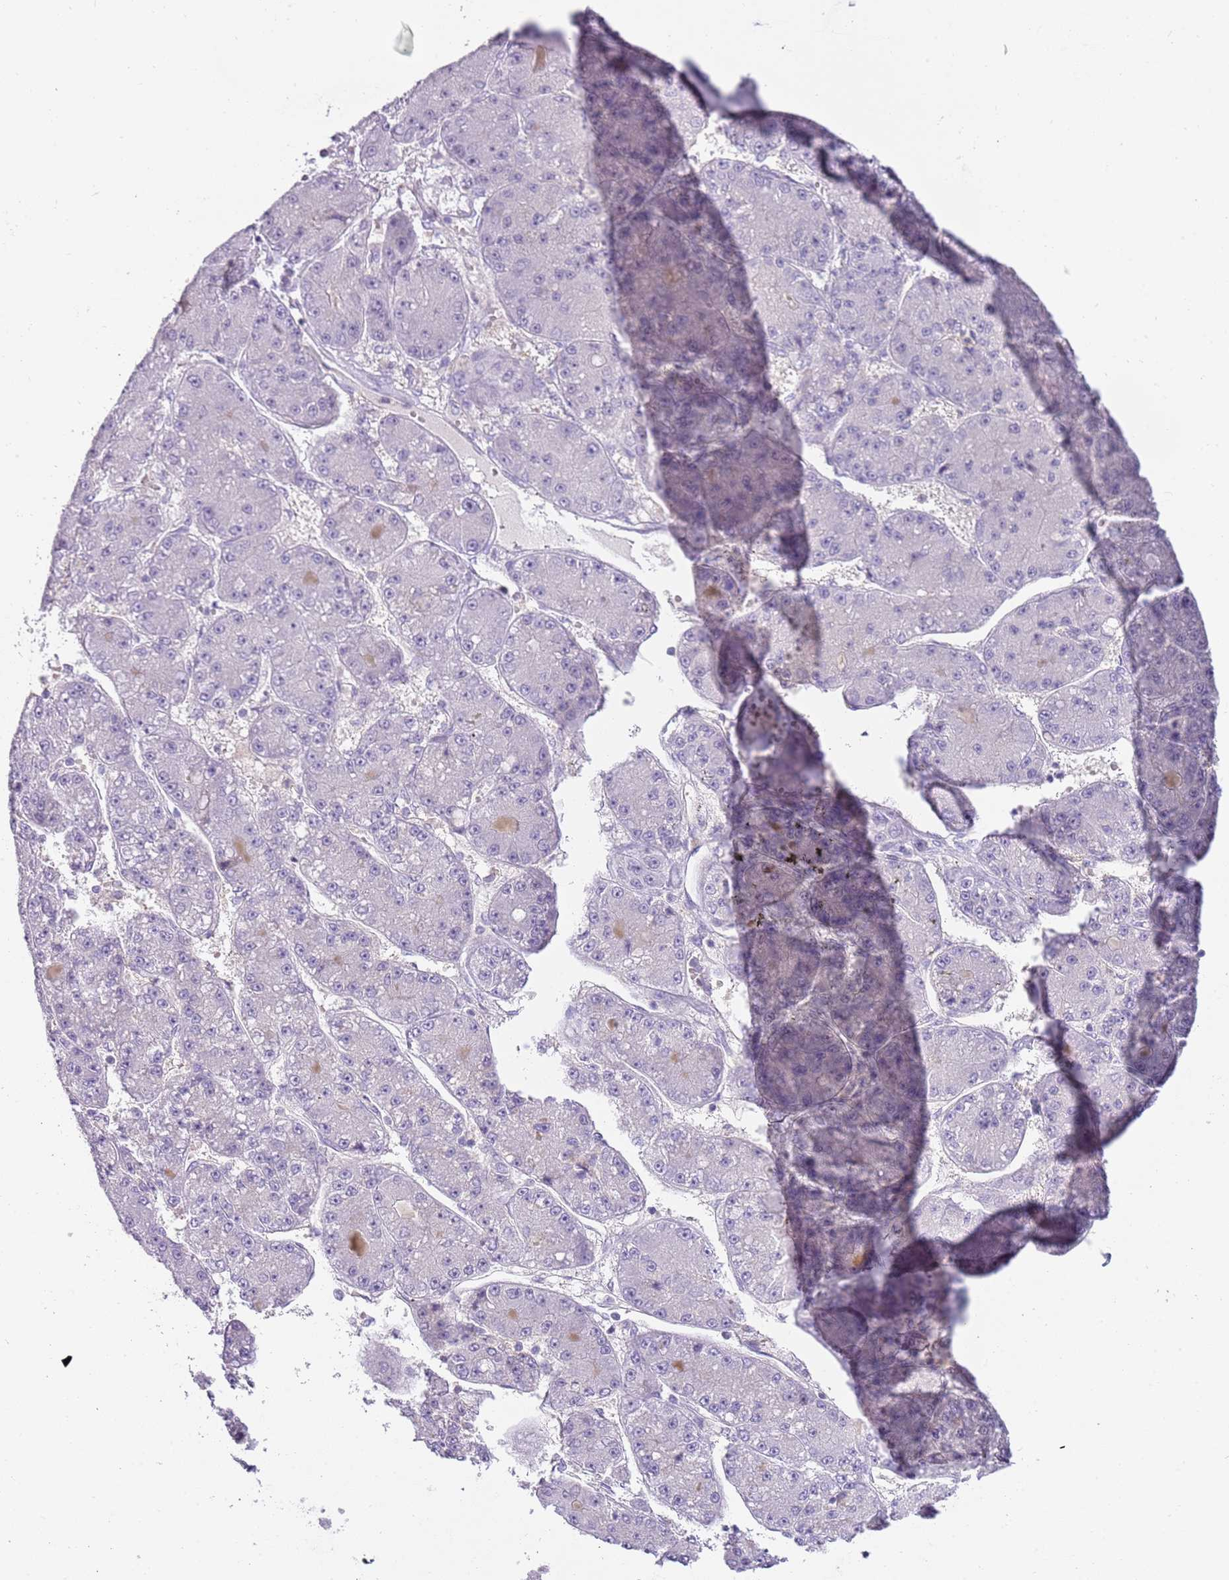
{"staining": {"intensity": "negative", "quantity": "none", "location": "none"}, "tissue": "liver cancer", "cell_type": "Tumor cells", "image_type": "cancer", "snomed": [{"axis": "morphology", "description": "Carcinoma, Hepatocellular, NOS"}, {"axis": "topography", "description": "Liver"}], "caption": "An image of hepatocellular carcinoma (liver) stained for a protein exhibits no brown staining in tumor cells. Nuclei are stained in blue.", "gene": "ARHGAP5", "patient": {"sex": "male", "age": 67}}